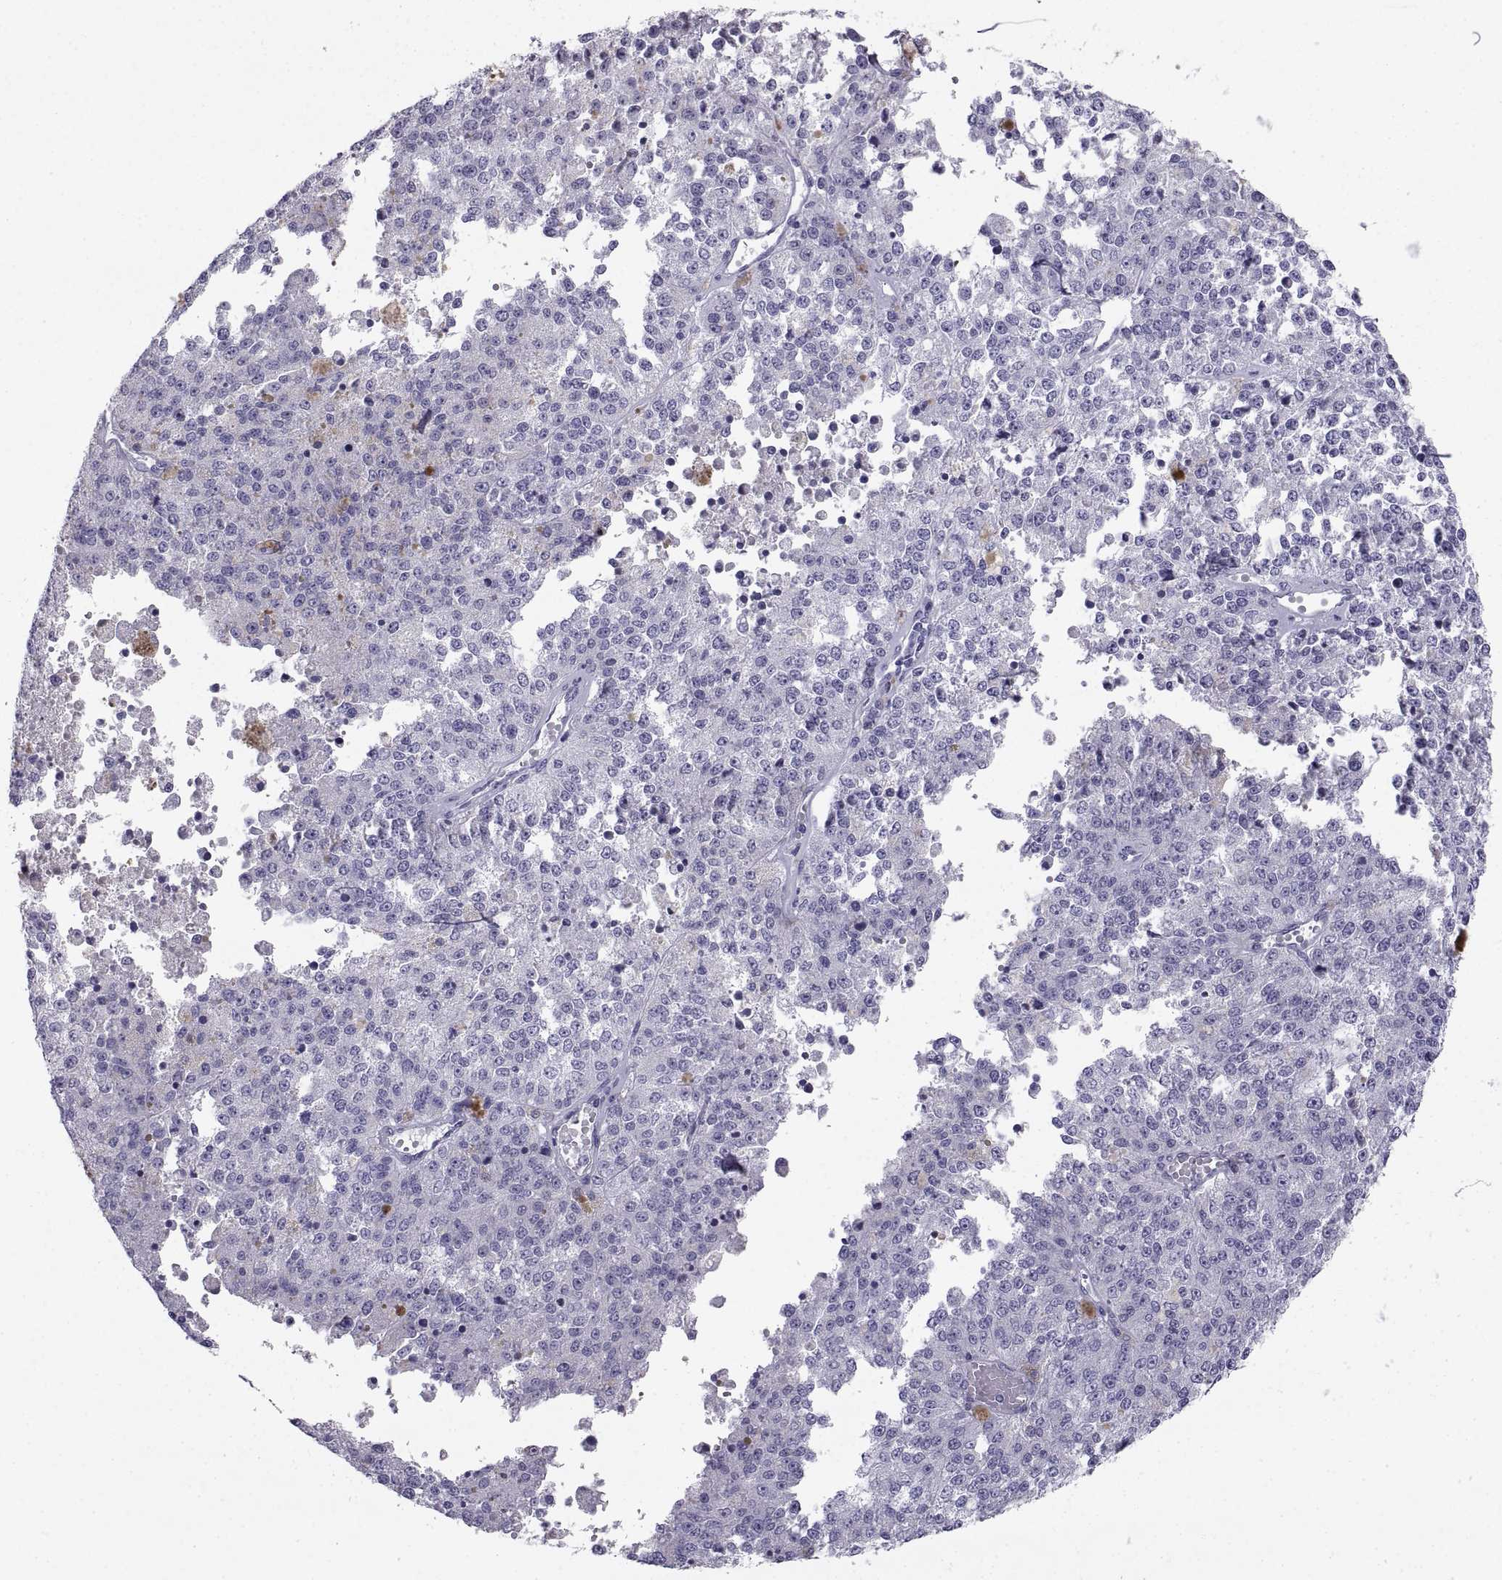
{"staining": {"intensity": "negative", "quantity": "none", "location": "none"}, "tissue": "melanoma", "cell_type": "Tumor cells", "image_type": "cancer", "snomed": [{"axis": "morphology", "description": "Malignant melanoma, Metastatic site"}, {"axis": "topography", "description": "Lymph node"}], "caption": "DAB immunohistochemical staining of melanoma demonstrates no significant positivity in tumor cells.", "gene": "PCSK1N", "patient": {"sex": "female", "age": 64}}